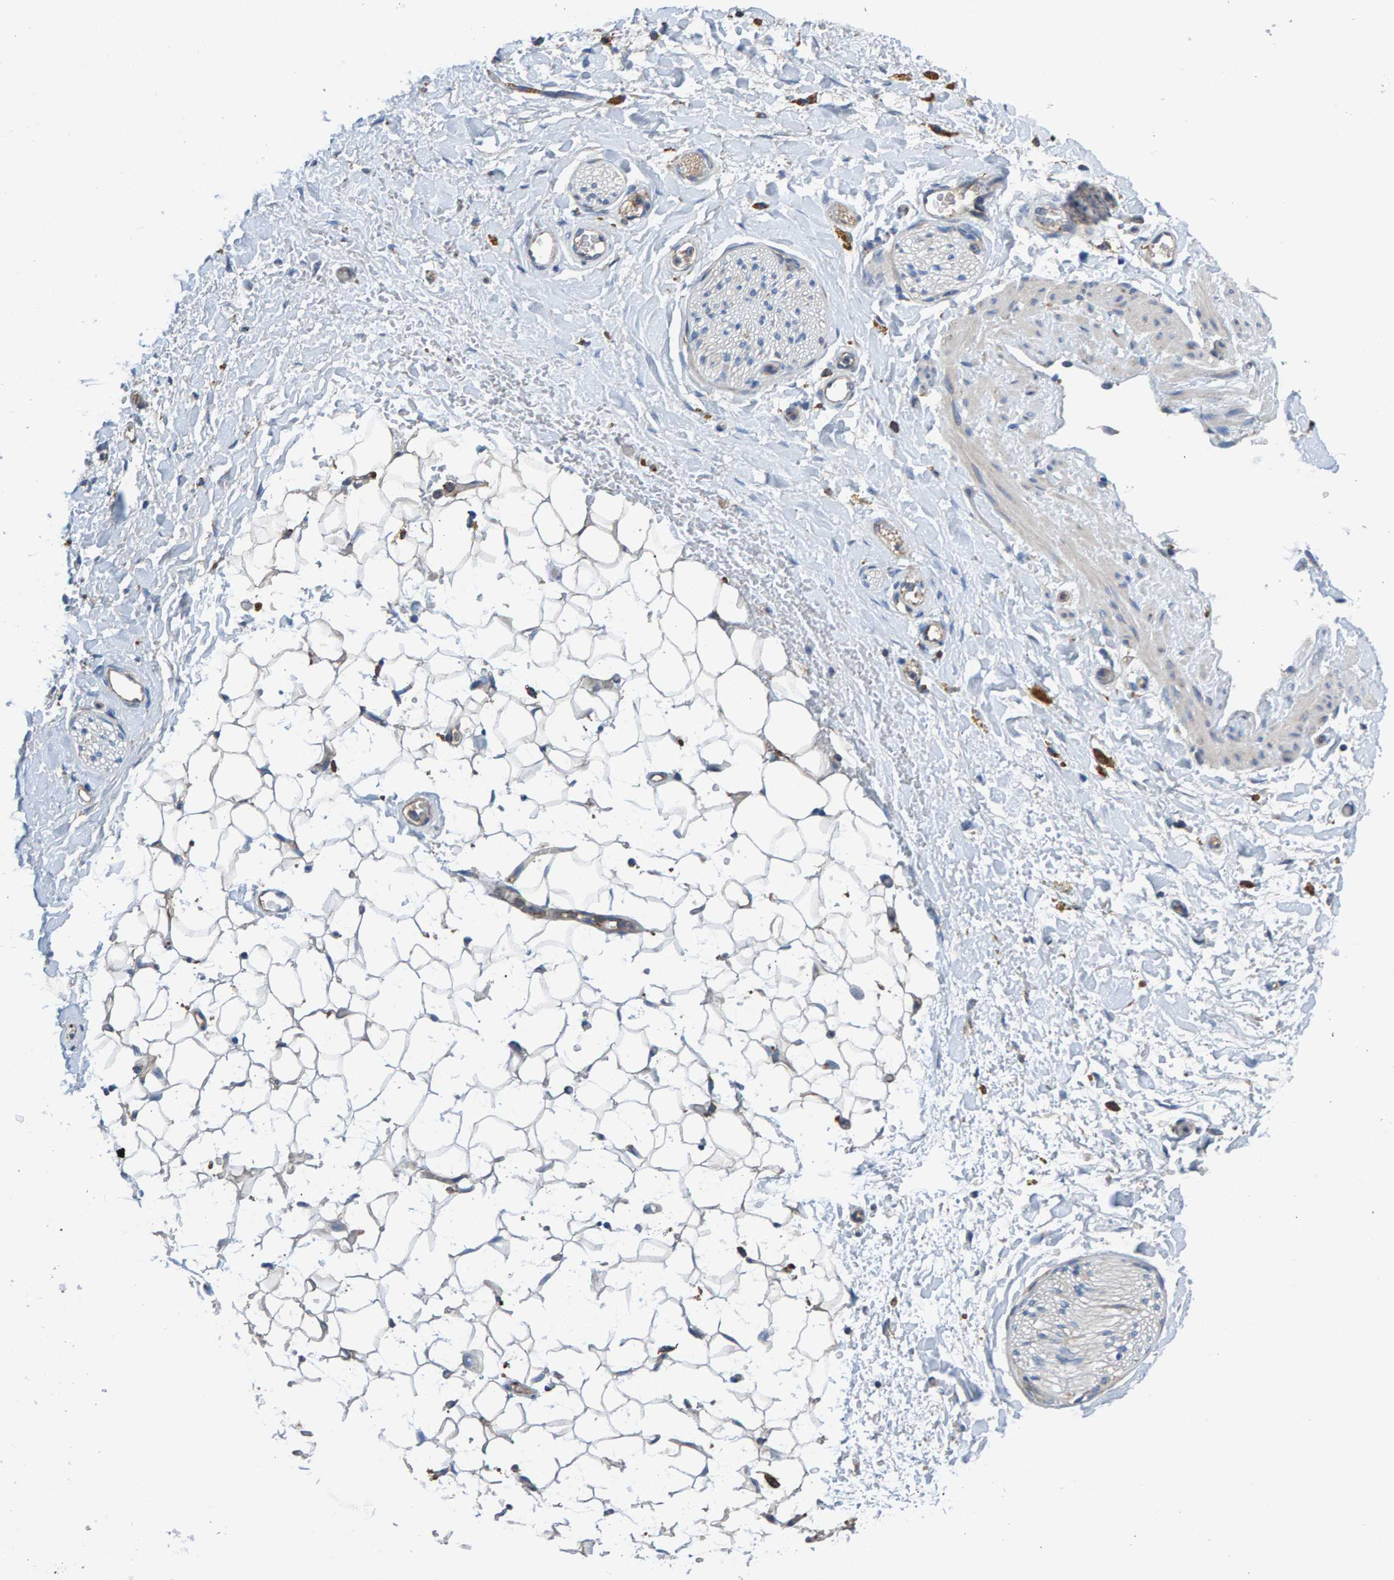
{"staining": {"intensity": "weak", "quantity": "<25%", "location": "cytoplasmic/membranous"}, "tissue": "adipose tissue", "cell_type": "Adipocytes", "image_type": "normal", "snomed": [{"axis": "morphology", "description": "Normal tissue, NOS"}, {"axis": "topography", "description": "Kidney"}, {"axis": "topography", "description": "Peripheral nerve tissue"}], "caption": "The histopathology image demonstrates no significant staining in adipocytes of adipose tissue. (DAB immunohistochemistry (IHC), high magnification).", "gene": "MKLN1", "patient": {"sex": "male", "age": 7}}